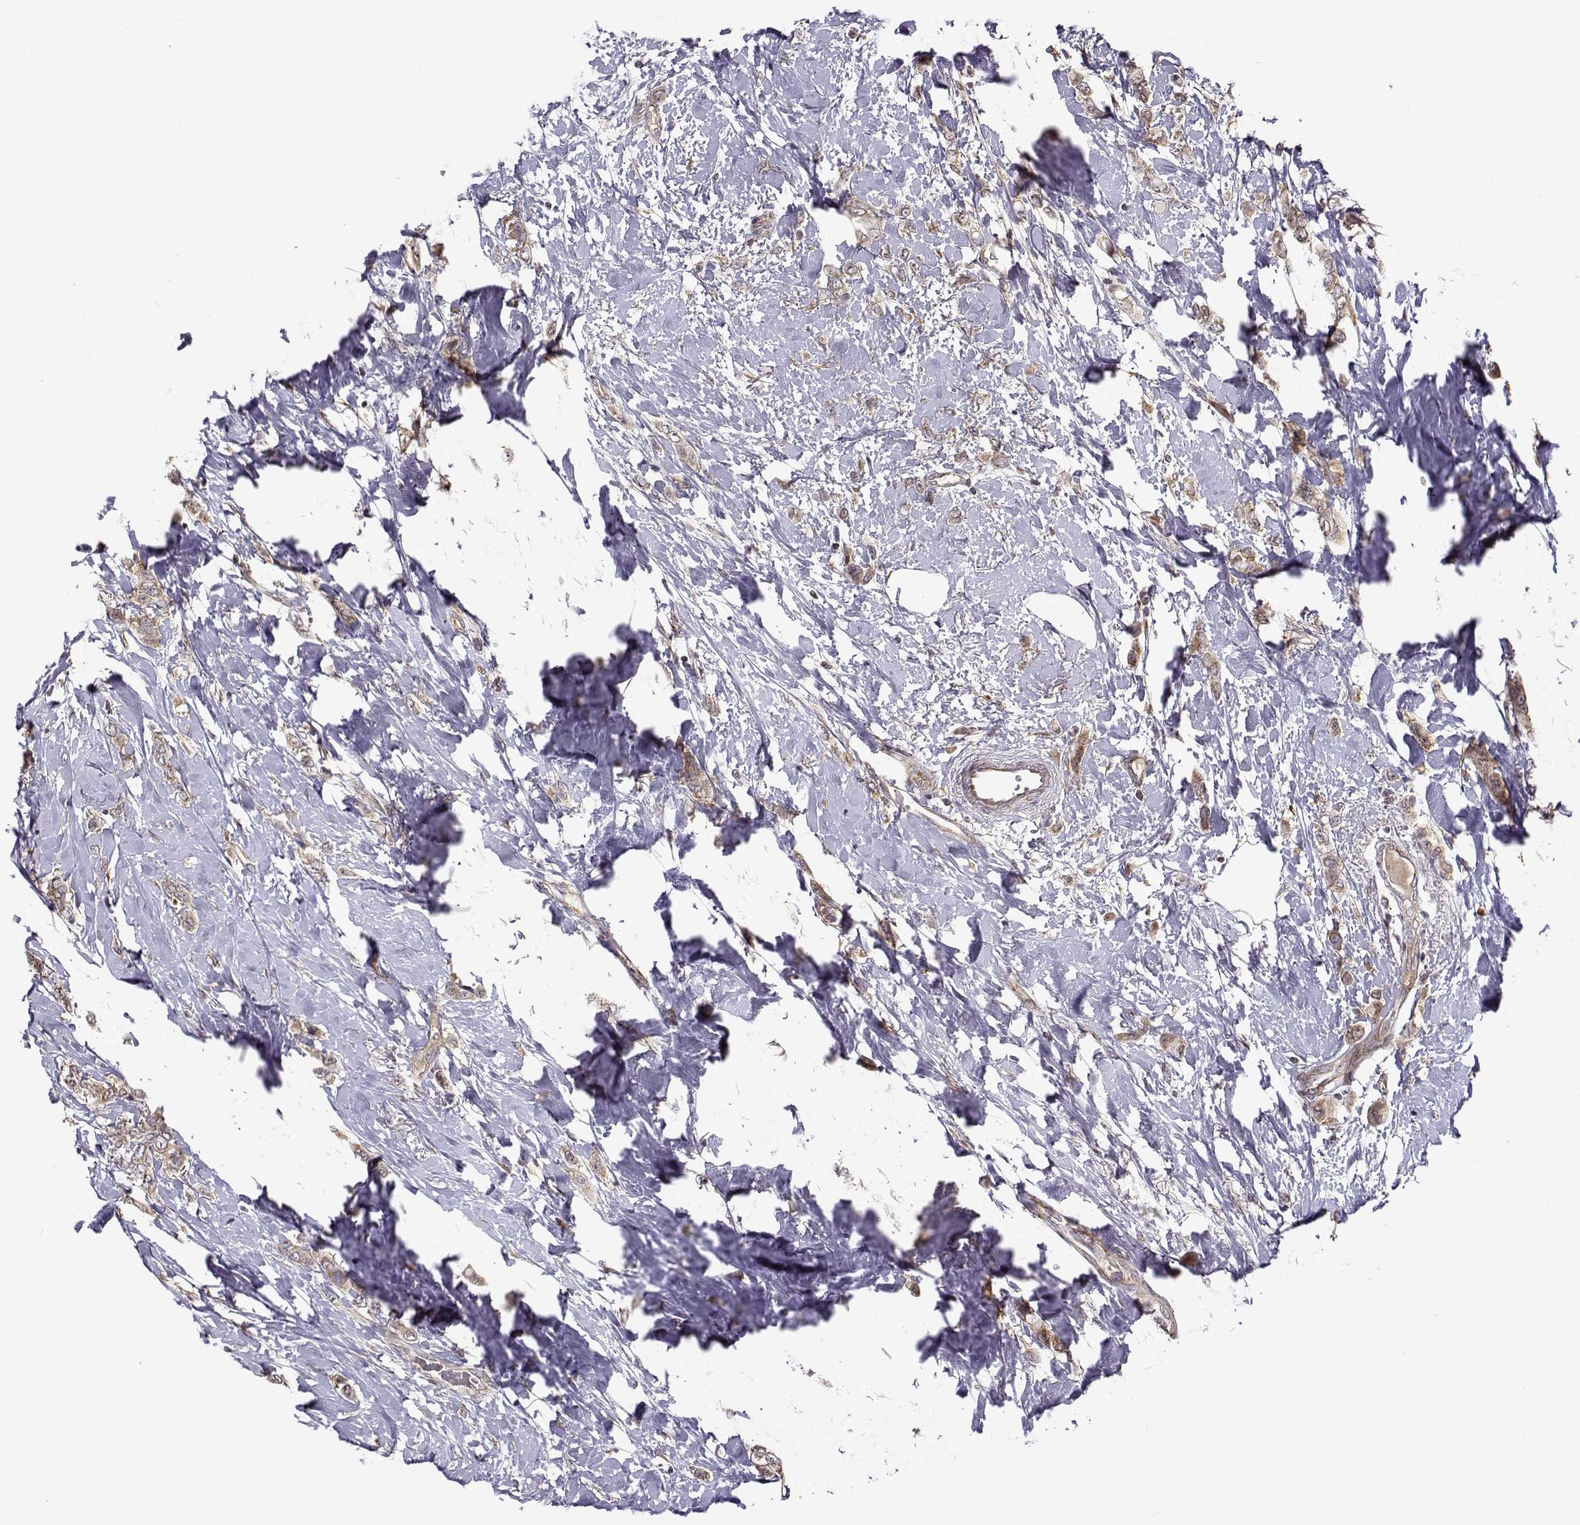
{"staining": {"intensity": "weak", "quantity": ">75%", "location": "cytoplasmic/membranous"}, "tissue": "breast cancer", "cell_type": "Tumor cells", "image_type": "cancer", "snomed": [{"axis": "morphology", "description": "Lobular carcinoma"}, {"axis": "topography", "description": "Breast"}], "caption": "Immunohistochemistry (IHC) of breast cancer (lobular carcinoma) demonstrates low levels of weak cytoplasmic/membranous expression in approximately >75% of tumor cells.", "gene": "RPL31", "patient": {"sex": "female", "age": 66}}